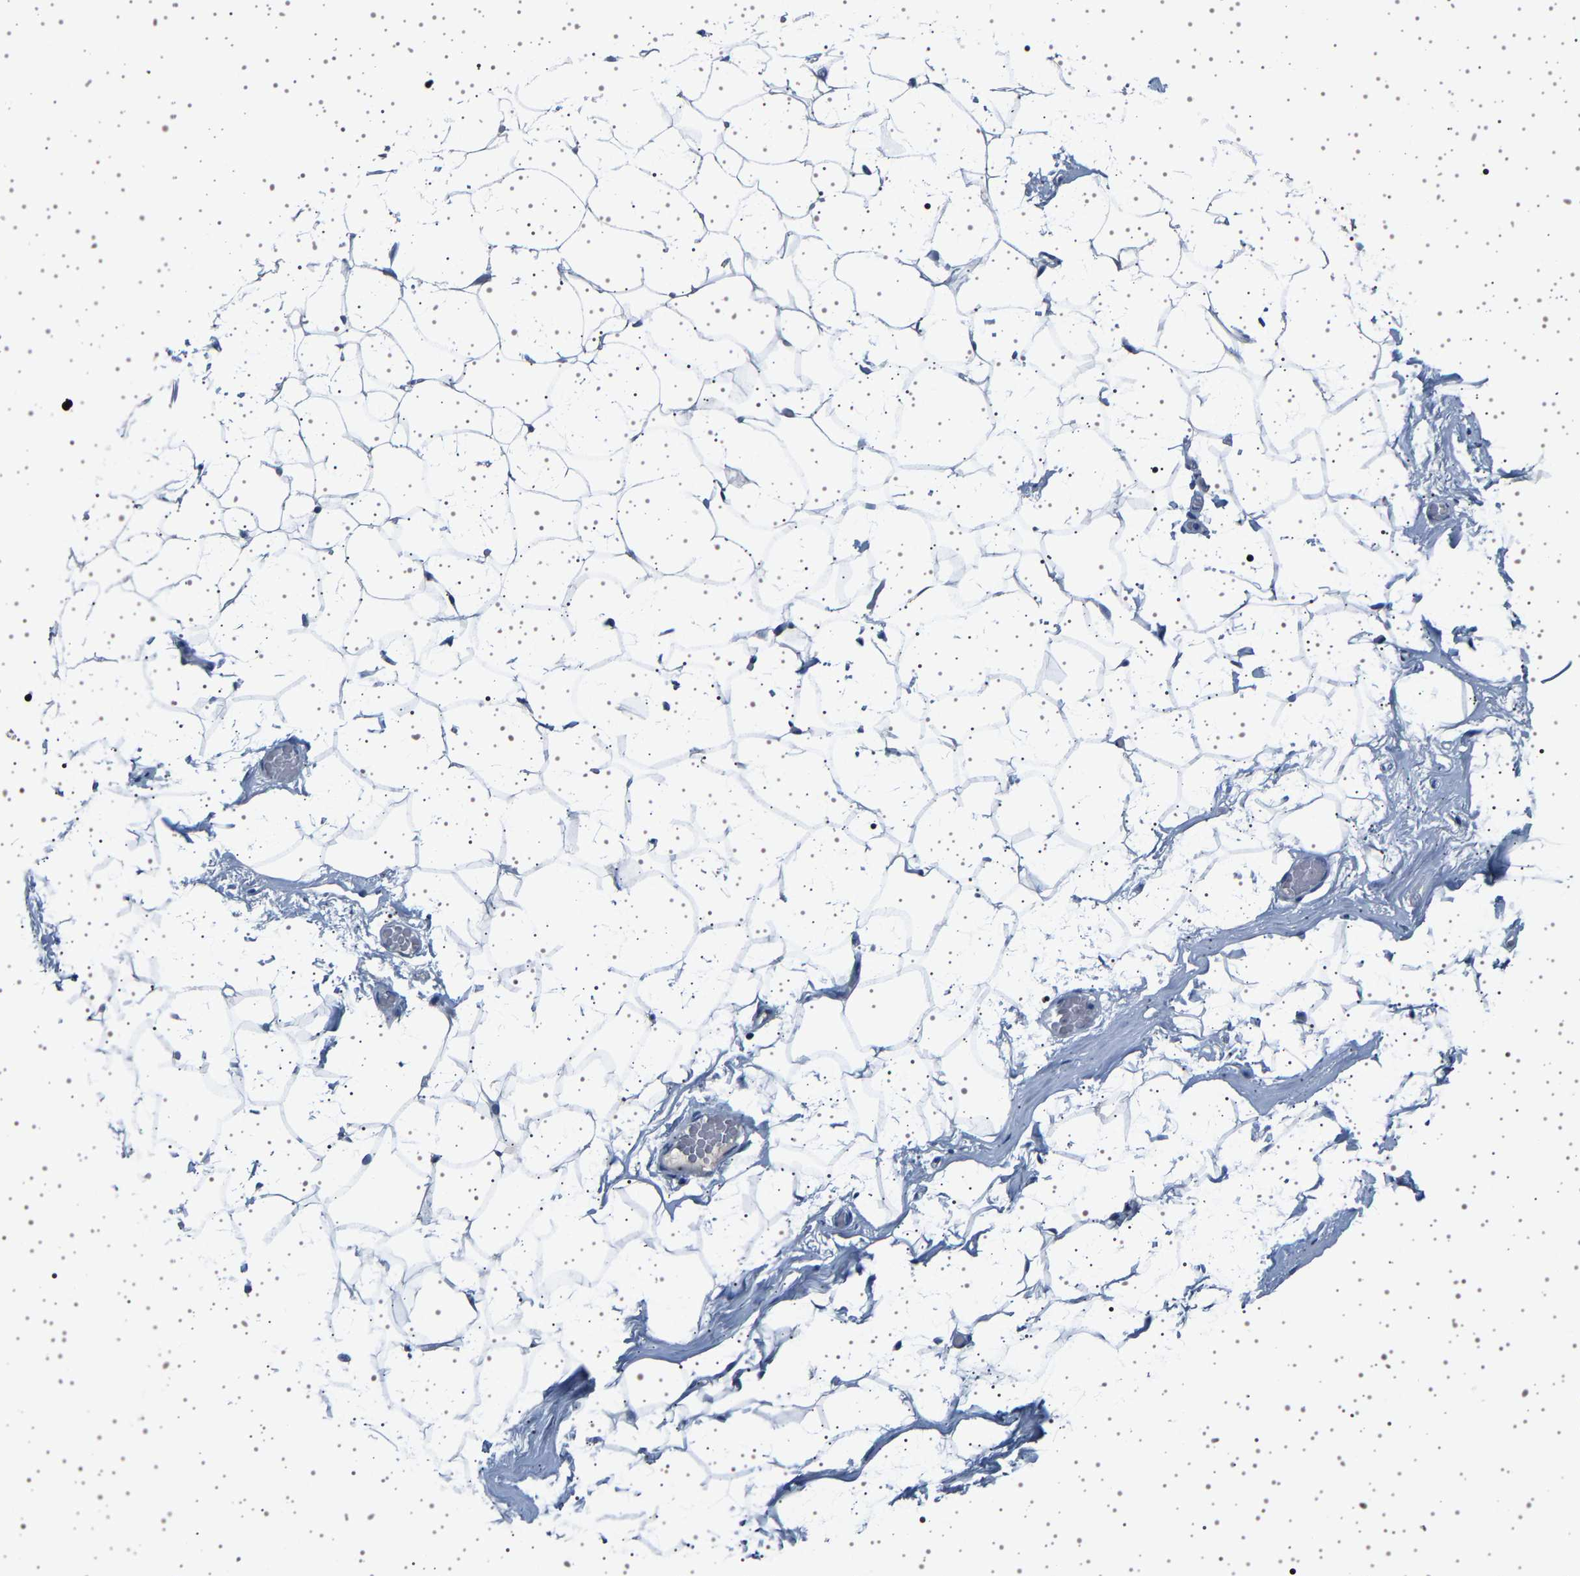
{"staining": {"intensity": "negative", "quantity": "none", "location": "none"}, "tissue": "adipose tissue", "cell_type": "Adipocytes", "image_type": "normal", "snomed": [{"axis": "morphology", "description": "Normal tissue, NOS"}, {"axis": "topography", "description": "Breast"}, {"axis": "topography", "description": "Soft tissue"}], "caption": "A high-resolution histopathology image shows immunohistochemistry staining of benign adipose tissue, which shows no significant positivity in adipocytes. (DAB (3,3'-diaminobenzidine) immunohistochemistry (IHC) with hematoxylin counter stain).", "gene": "FTCD", "patient": {"sex": "female", "age": 75}}